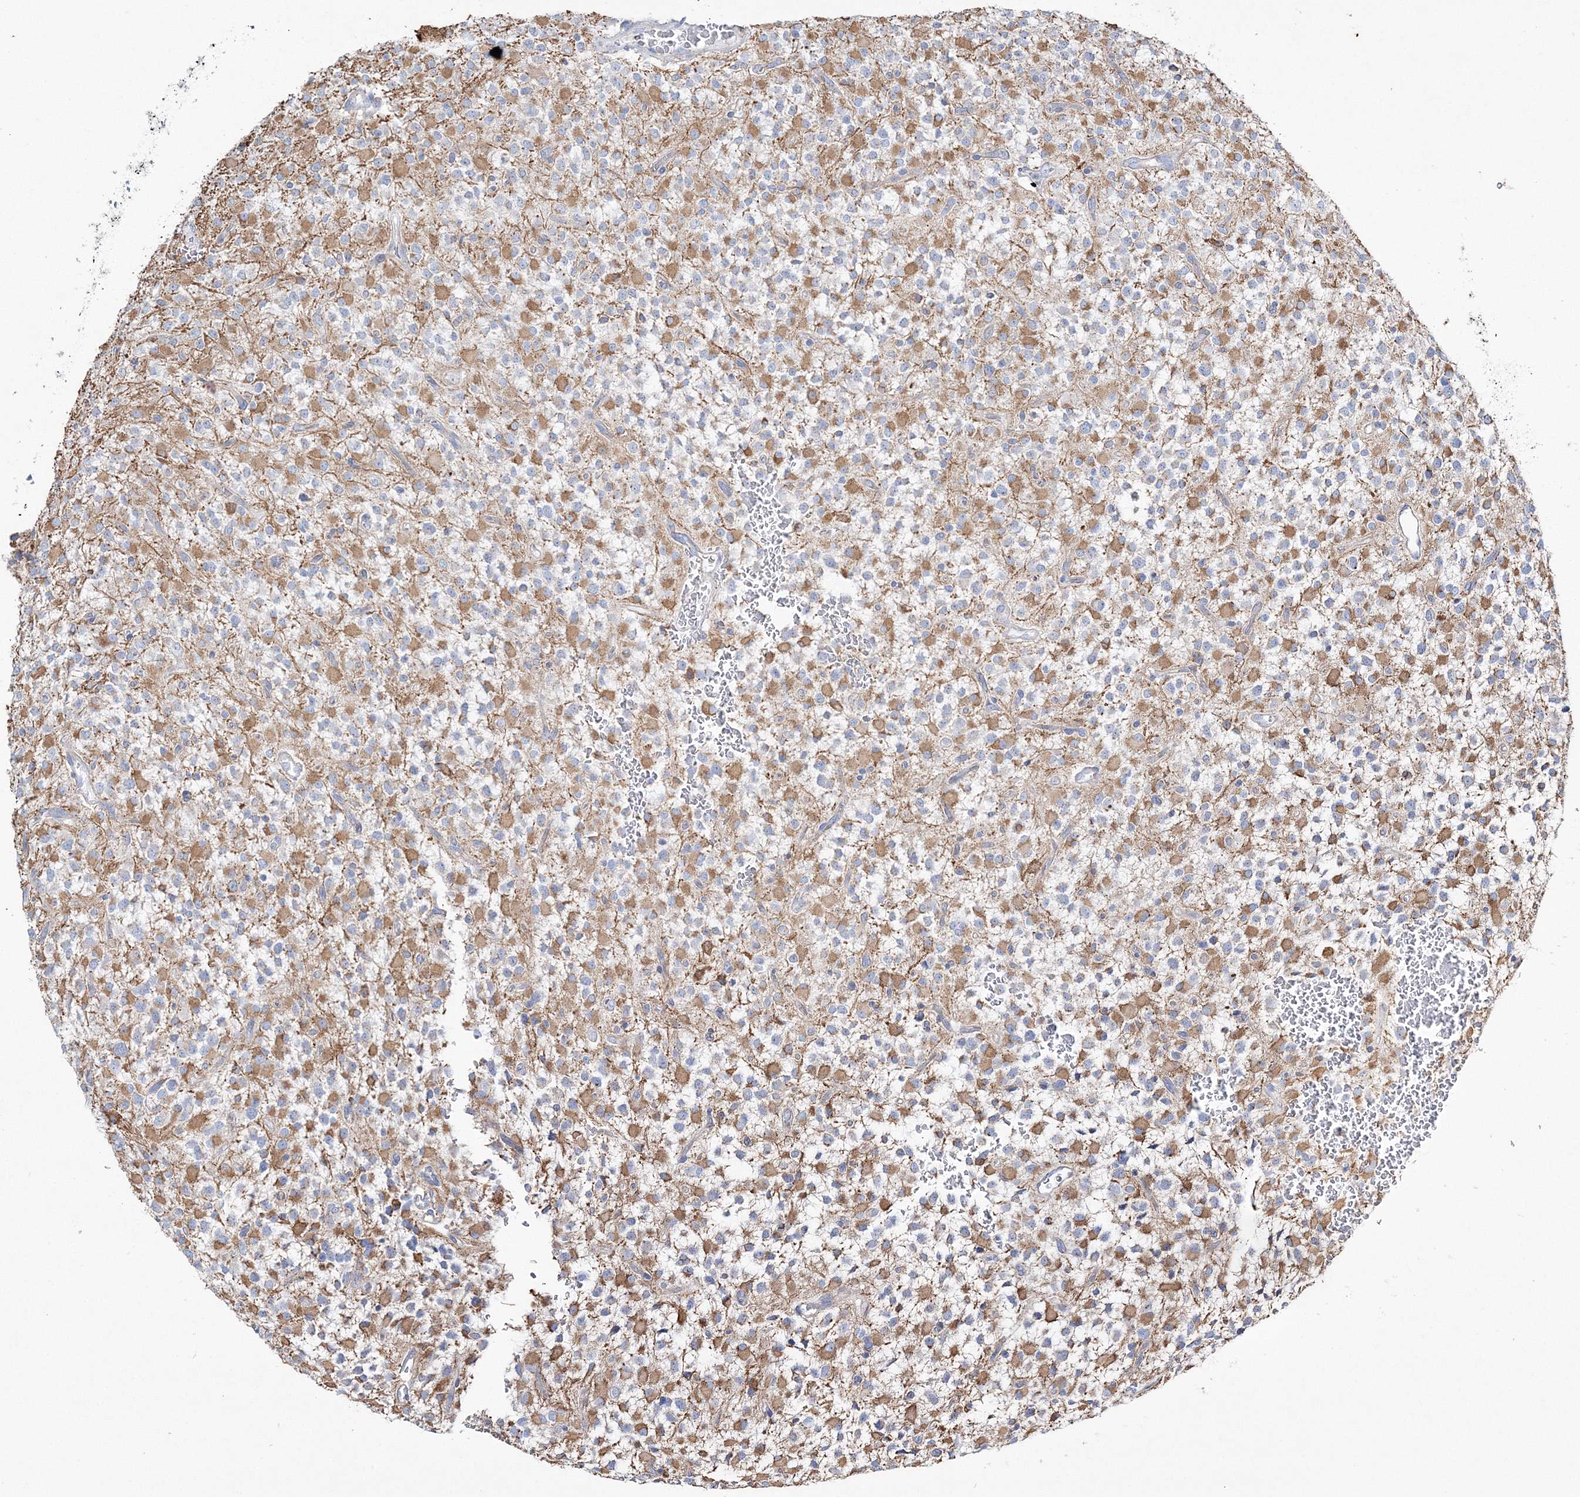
{"staining": {"intensity": "moderate", "quantity": "25%-75%", "location": "cytoplasmic/membranous"}, "tissue": "glioma", "cell_type": "Tumor cells", "image_type": "cancer", "snomed": [{"axis": "morphology", "description": "Glioma, malignant, High grade"}, {"axis": "topography", "description": "Brain"}], "caption": "Immunohistochemistry (IHC) of human glioma displays medium levels of moderate cytoplasmic/membranous staining in about 25%-75% of tumor cells.", "gene": "HIBCH", "patient": {"sex": "male", "age": 34}}